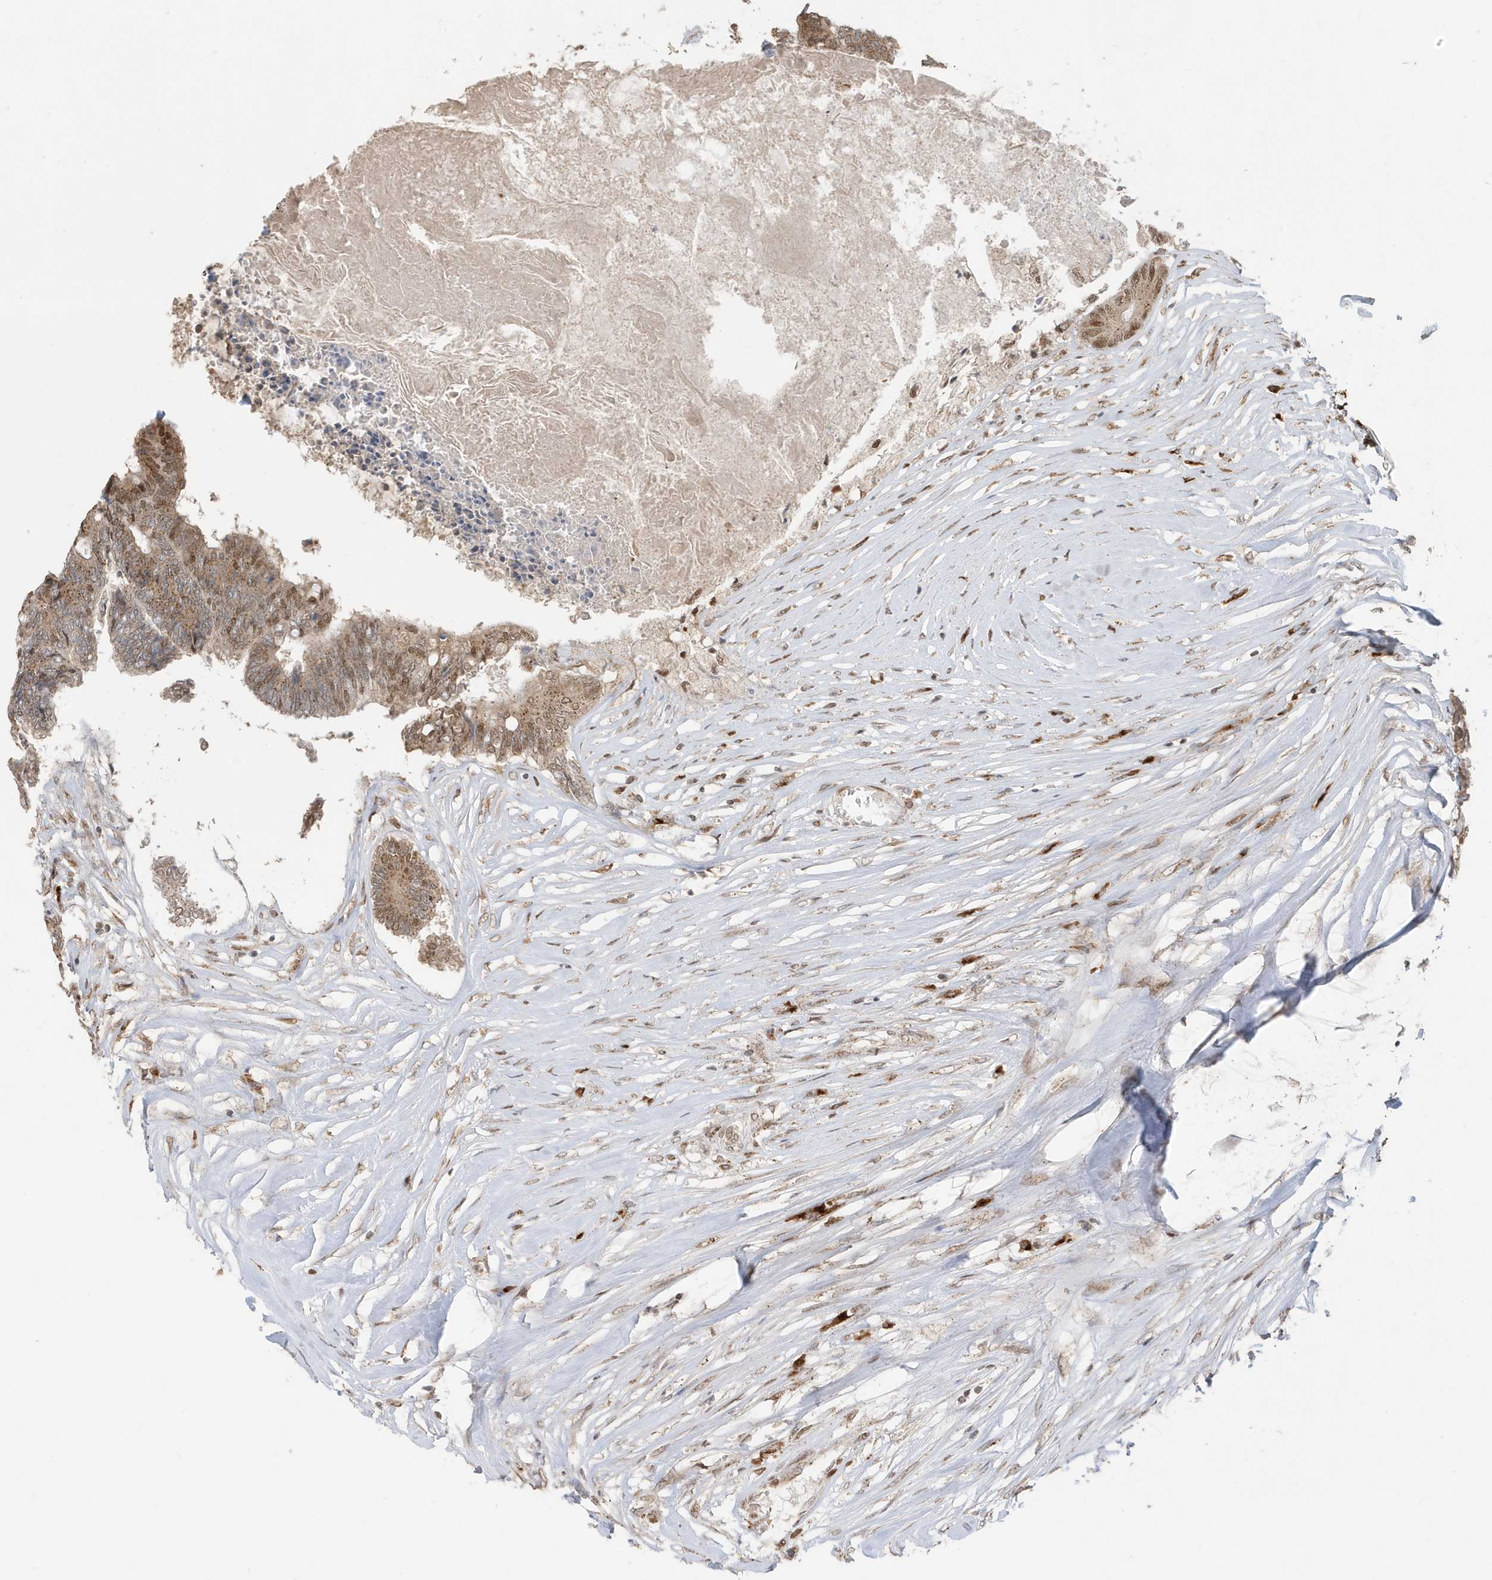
{"staining": {"intensity": "moderate", "quantity": ">75%", "location": "nuclear"}, "tissue": "colorectal cancer", "cell_type": "Tumor cells", "image_type": "cancer", "snomed": [{"axis": "morphology", "description": "Adenocarcinoma, NOS"}, {"axis": "topography", "description": "Rectum"}], "caption": "Immunohistochemical staining of colorectal cancer shows medium levels of moderate nuclear protein expression in about >75% of tumor cells. (Brightfield microscopy of DAB IHC at high magnification).", "gene": "RER1", "patient": {"sex": "male", "age": 63}}